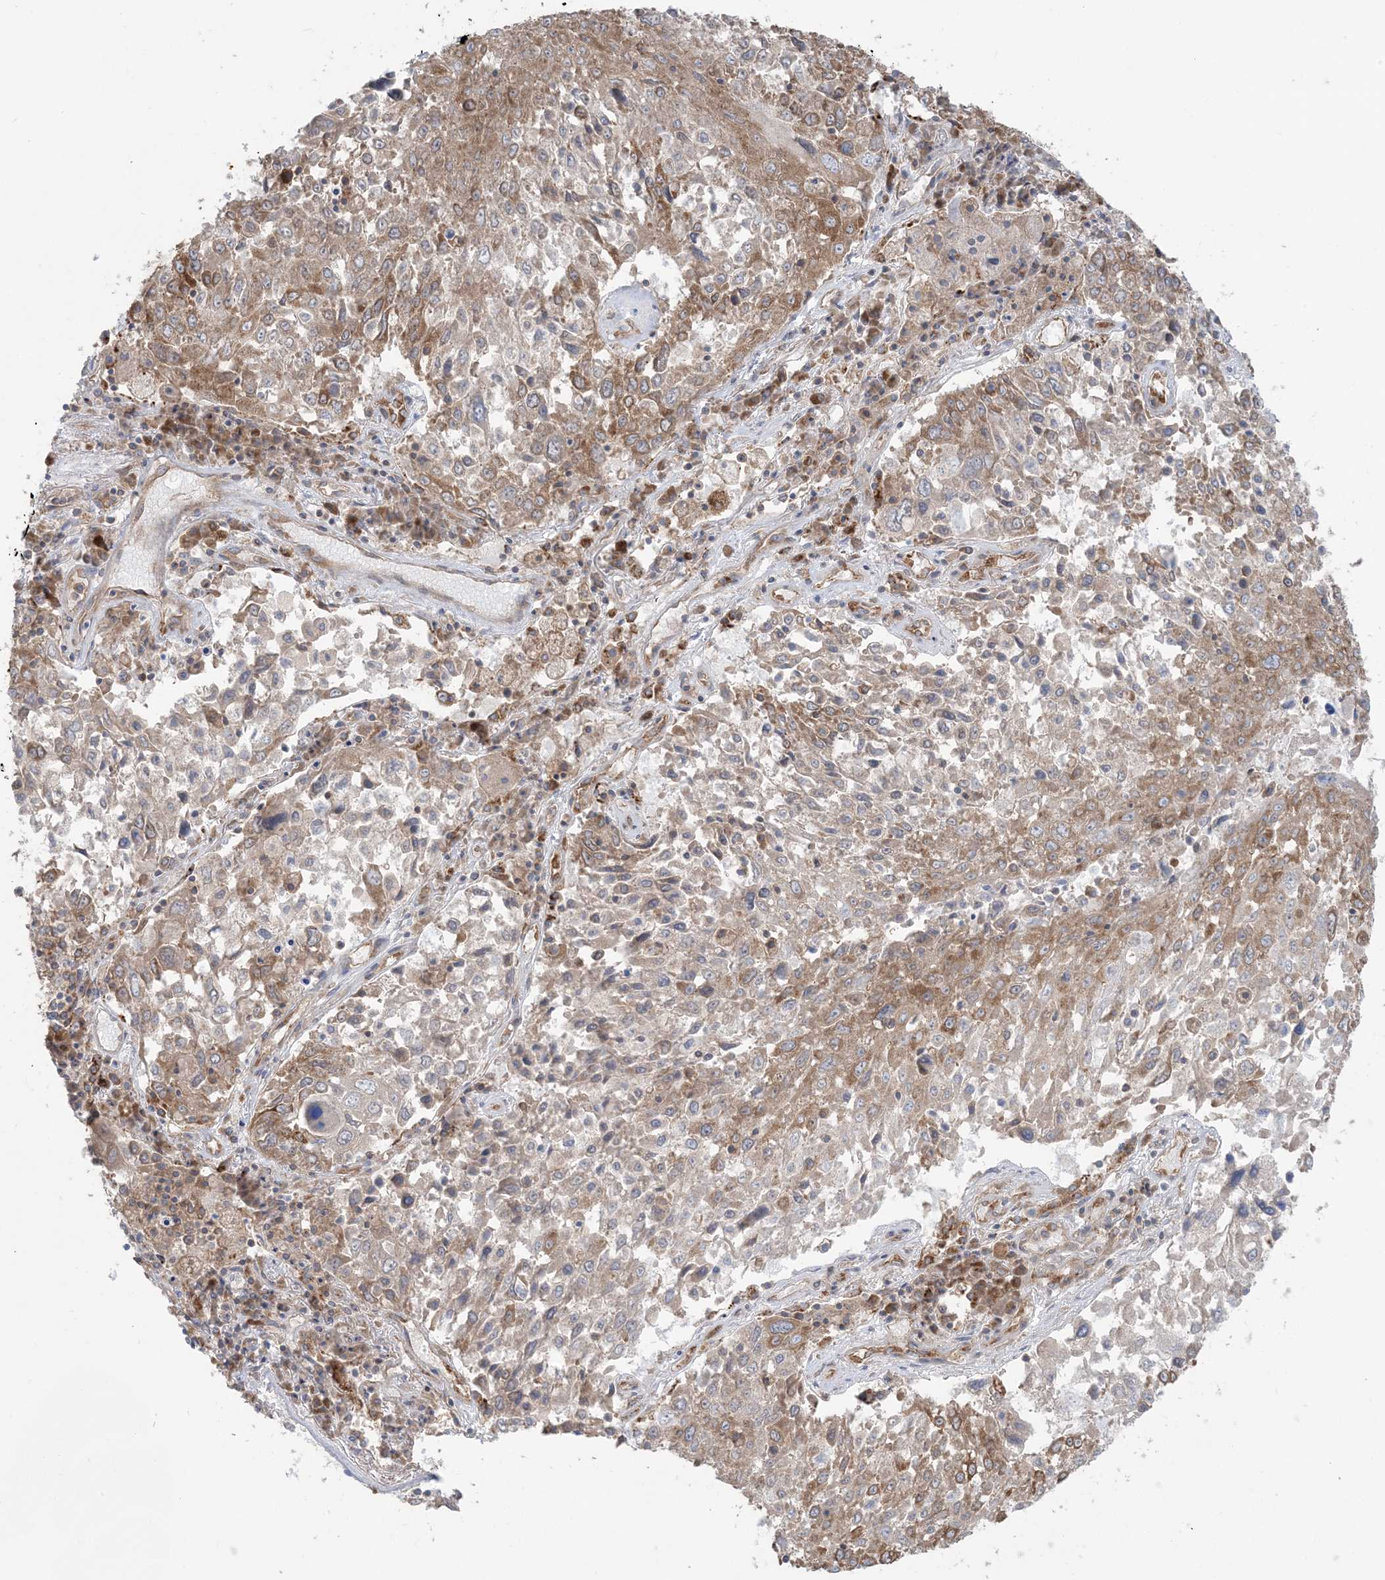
{"staining": {"intensity": "moderate", "quantity": "25%-75%", "location": "cytoplasmic/membranous"}, "tissue": "lung cancer", "cell_type": "Tumor cells", "image_type": "cancer", "snomed": [{"axis": "morphology", "description": "Squamous cell carcinoma, NOS"}, {"axis": "topography", "description": "Lung"}], "caption": "Lung cancer stained for a protein (brown) exhibits moderate cytoplasmic/membranous positive positivity in approximately 25%-75% of tumor cells.", "gene": "UBXN4", "patient": {"sex": "male", "age": 65}}